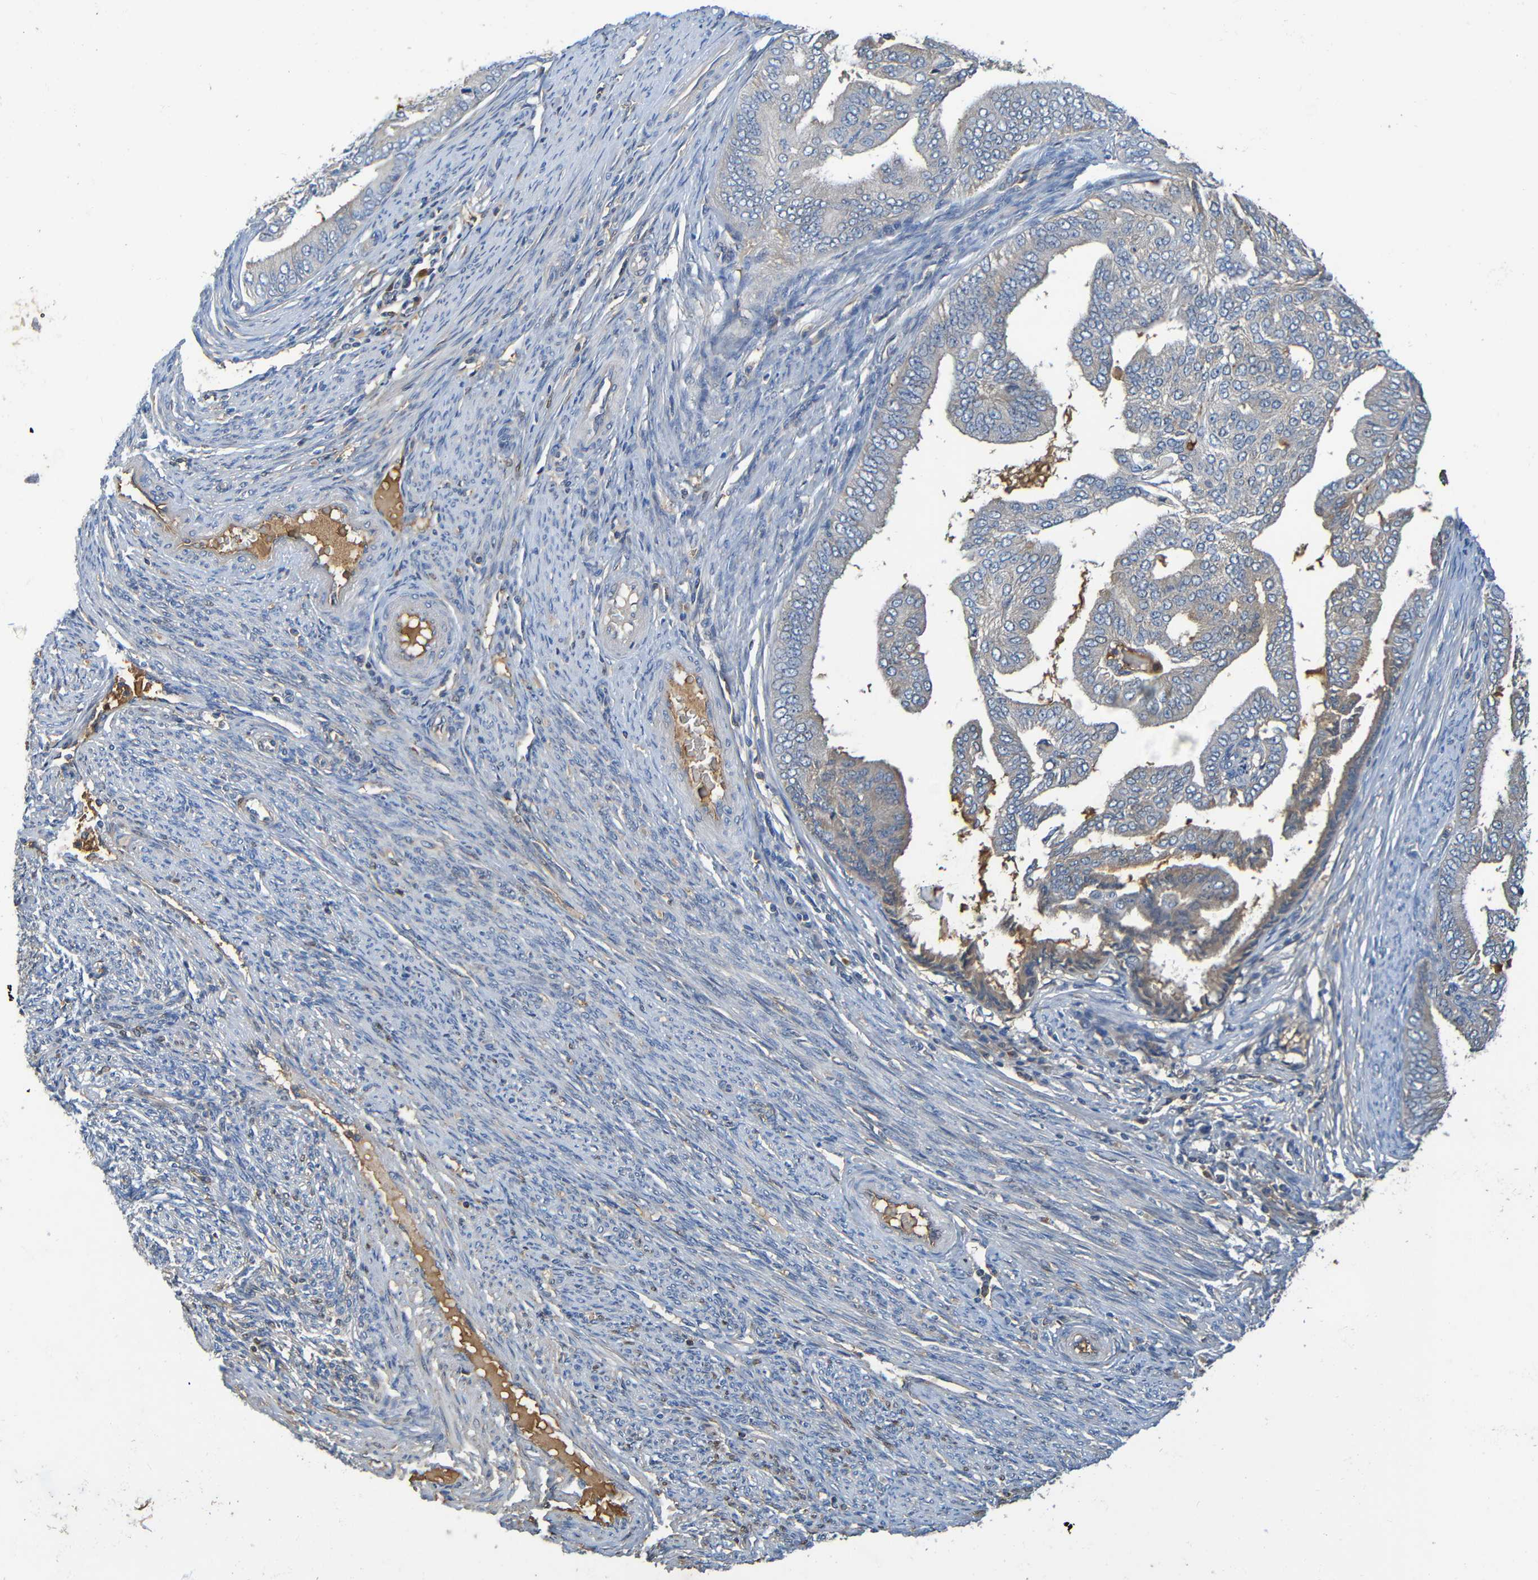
{"staining": {"intensity": "weak", "quantity": "<25%", "location": "cytoplasmic/membranous"}, "tissue": "endometrial cancer", "cell_type": "Tumor cells", "image_type": "cancer", "snomed": [{"axis": "morphology", "description": "Adenocarcinoma, NOS"}, {"axis": "topography", "description": "Endometrium"}], "caption": "DAB (3,3'-diaminobenzidine) immunohistochemical staining of endometrial cancer displays no significant positivity in tumor cells.", "gene": "C1QA", "patient": {"sex": "female", "age": 58}}